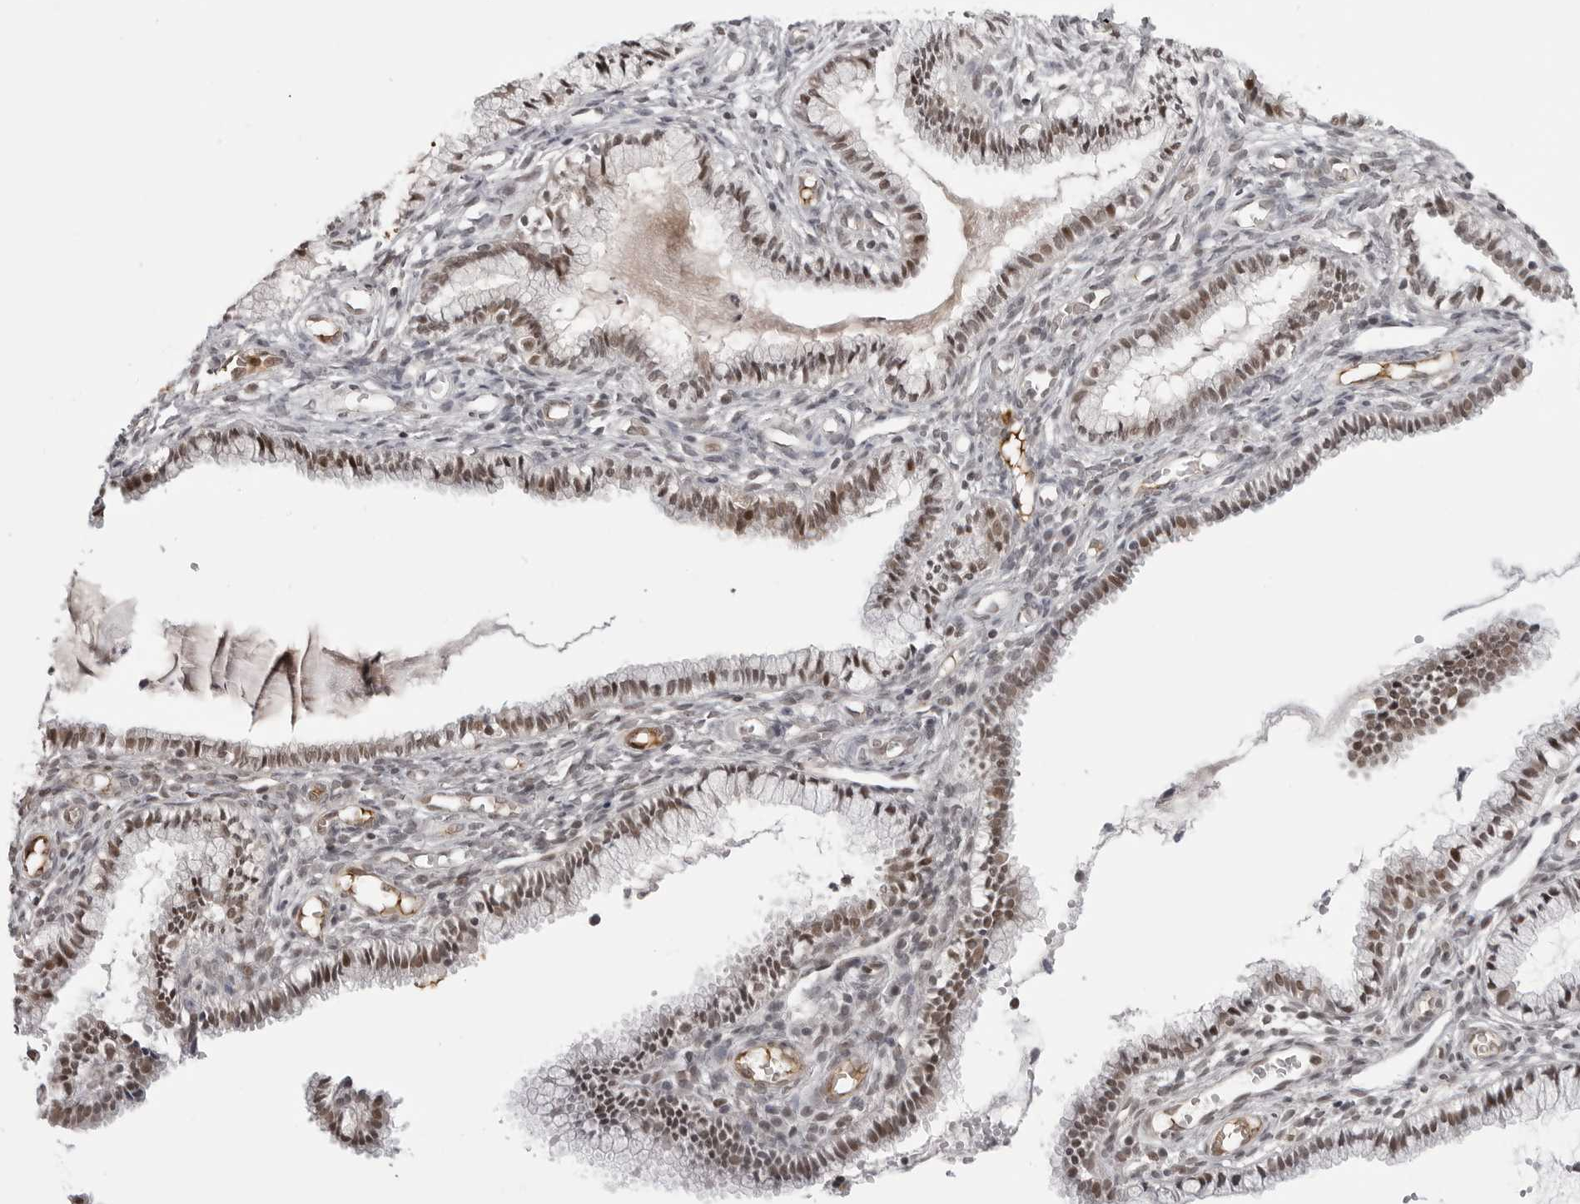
{"staining": {"intensity": "moderate", "quantity": ">75%", "location": "nuclear"}, "tissue": "cervix", "cell_type": "Glandular cells", "image_type": "normal", "snomed": [{"axis": "morphology", "description": "Normal tissue, NOS"}, {"axis": "topography", "description": "Cervix"}], "caption": "A brown stain shows moderate nuclear positivity of a protein in glandular cells of unremarkable cervix. Immunohistochemistry stains the protein of interest in brown and the nuclei are stained blue.", "gene": "PHF3", "patient": {"sex": "female", "age": 27}}